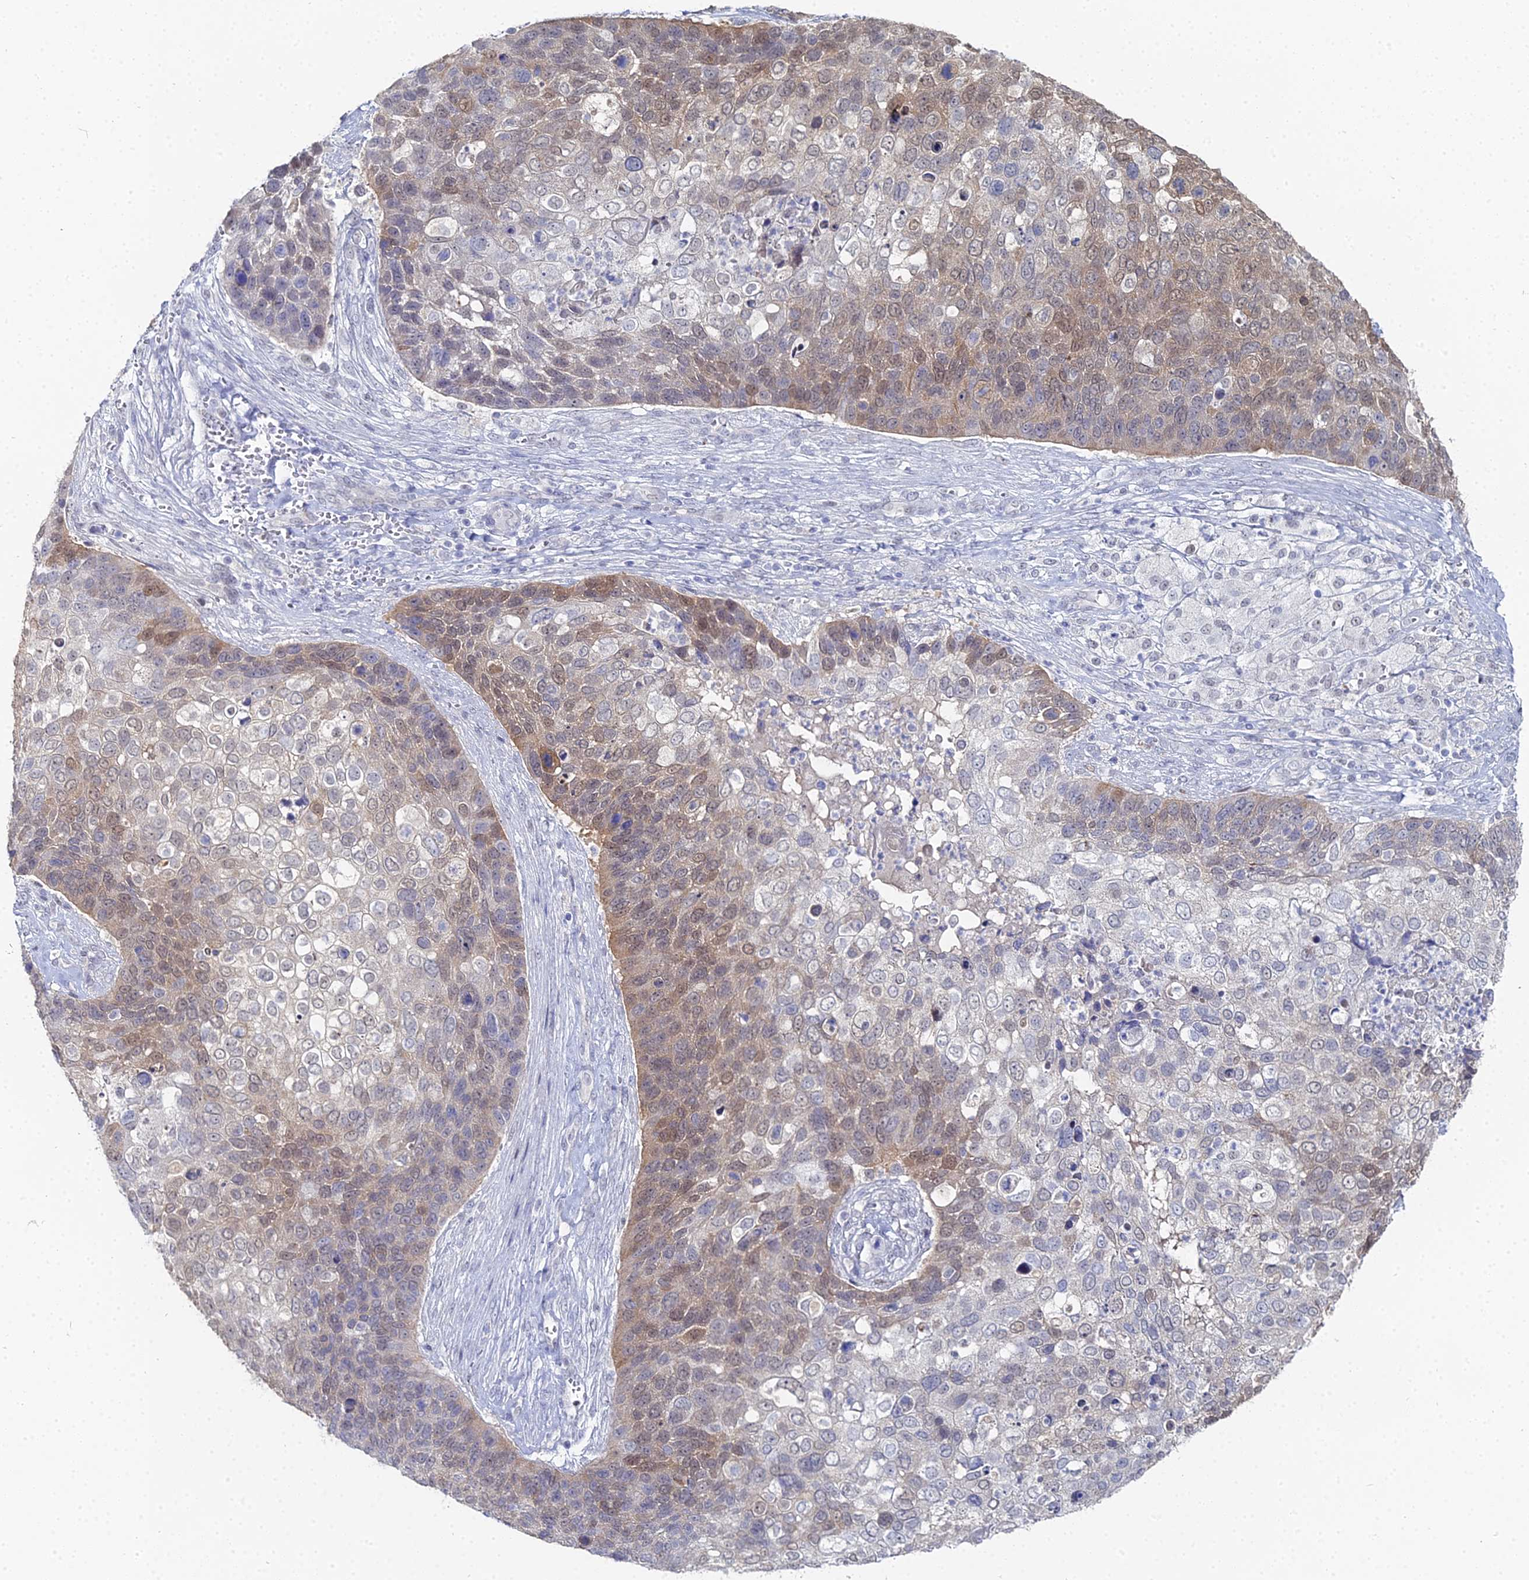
{"staining": {"intensity": "moderate", "quantity": "25%-75%", "location": "cytoplasmic/membranous,nuclear"}, "tissue": "skin cancer", "cell_type": "Tumor cells", "image_type": "cancer", "snomed": [{"axis": "morphology", "description": "Basal cell carcinoma"}, {"axis": "topography", "description": "Skin"}], "caption": "Tumor cells exhibit moderate cytoplasmic/membranous and nuclear staining in about 25%-75% of cells in skin basal cell carcinoma. (DAB IHC, brown staining for protein, blue staining for nuclei).", "gene": "THAP4", "patient": {"sex": "female", "age": 74}}